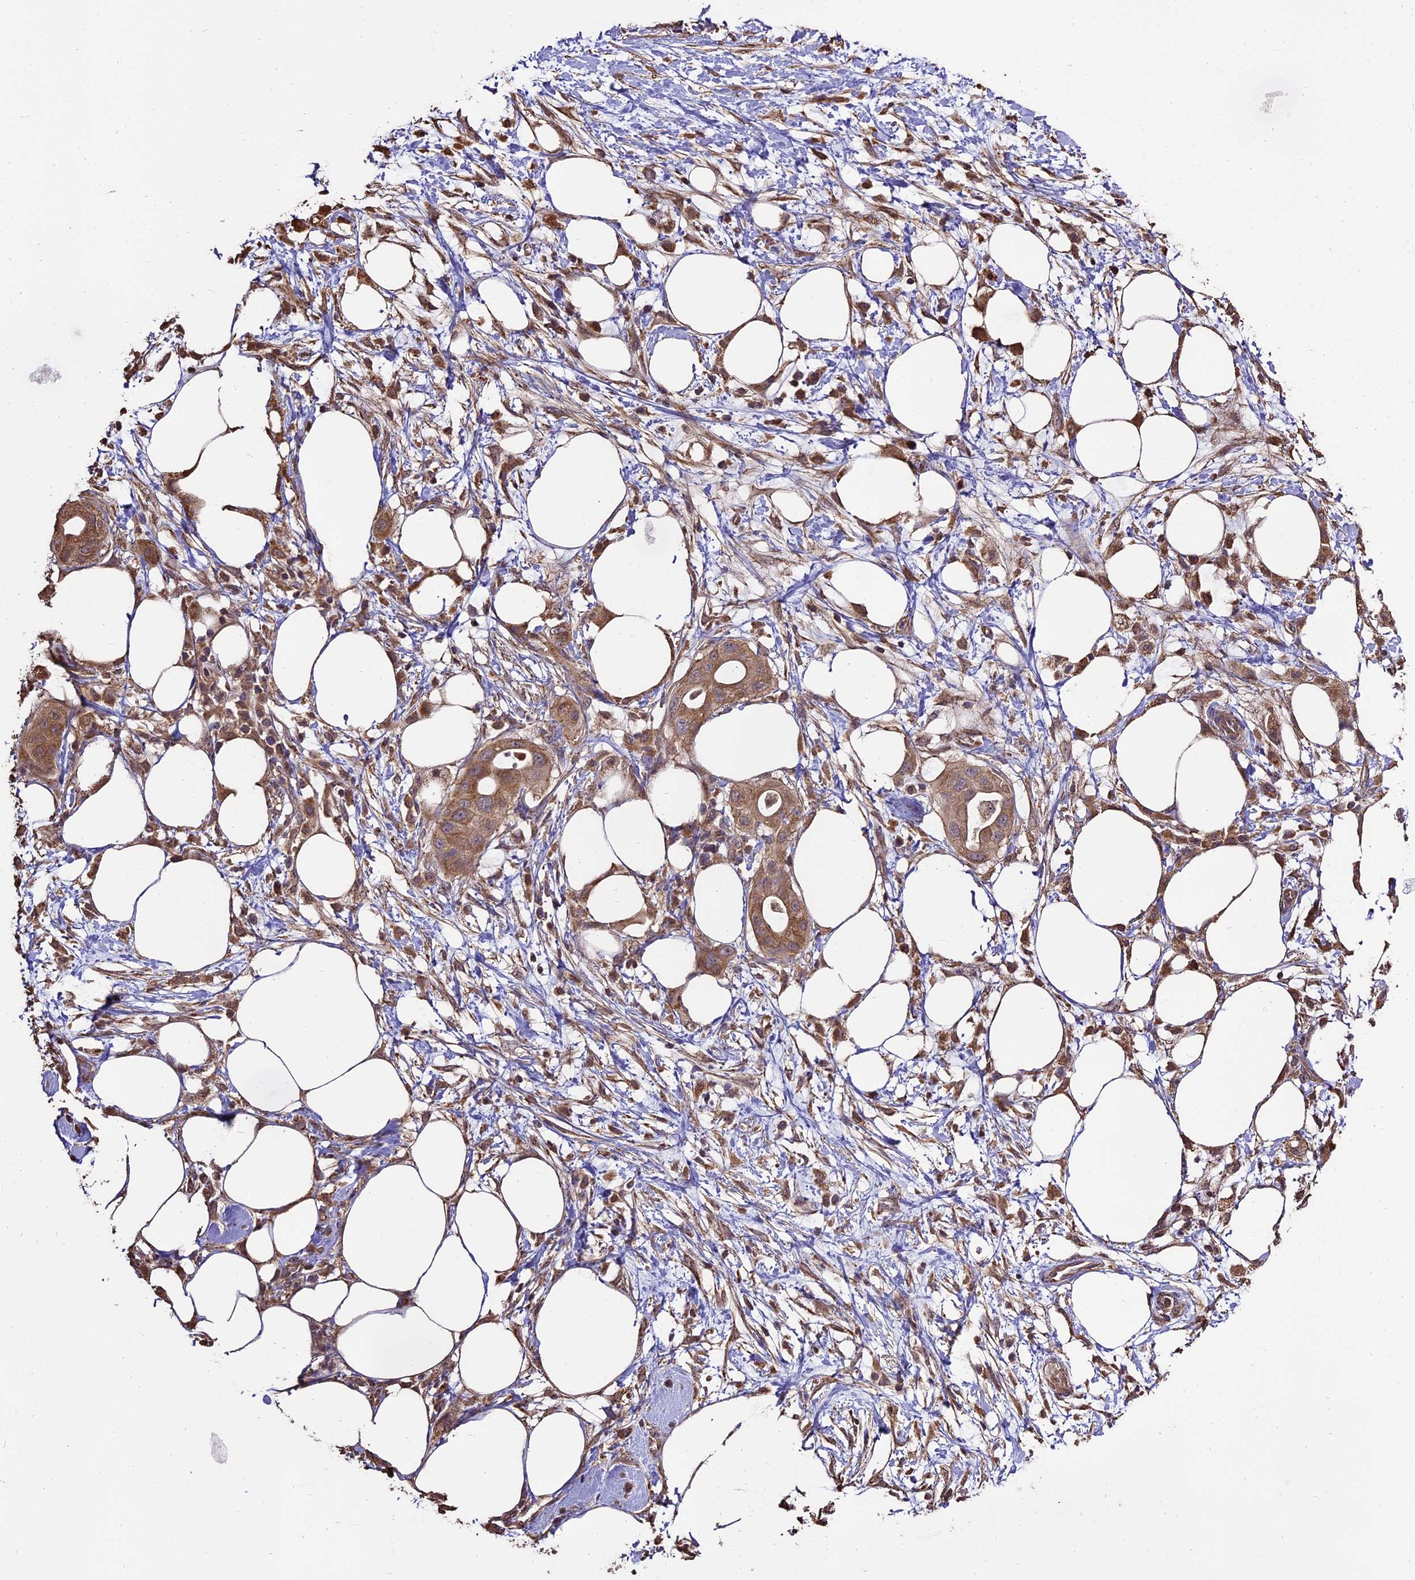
{"staining": {"intensity": "moderate", "quantity": ">75%", "location": "cytoplasmic/membranous"}, "tissue": "pancreatic cancer", "cell_type": "Tumor cells", "image_type": "cancer", "snomed": [{"axis": "morphology", "description": "Adenocarcinoma, NOS"}, {"axis": "topography", "description": "Pancreas"}], "caption": "Tumor cells display moderate cytoplasmic/membranous positivity in approximately >75% of cells in pancreatic adenocarcinoma.", "gene": "PGPEP1L", "patient": {"sex": "male", "age": 68}}